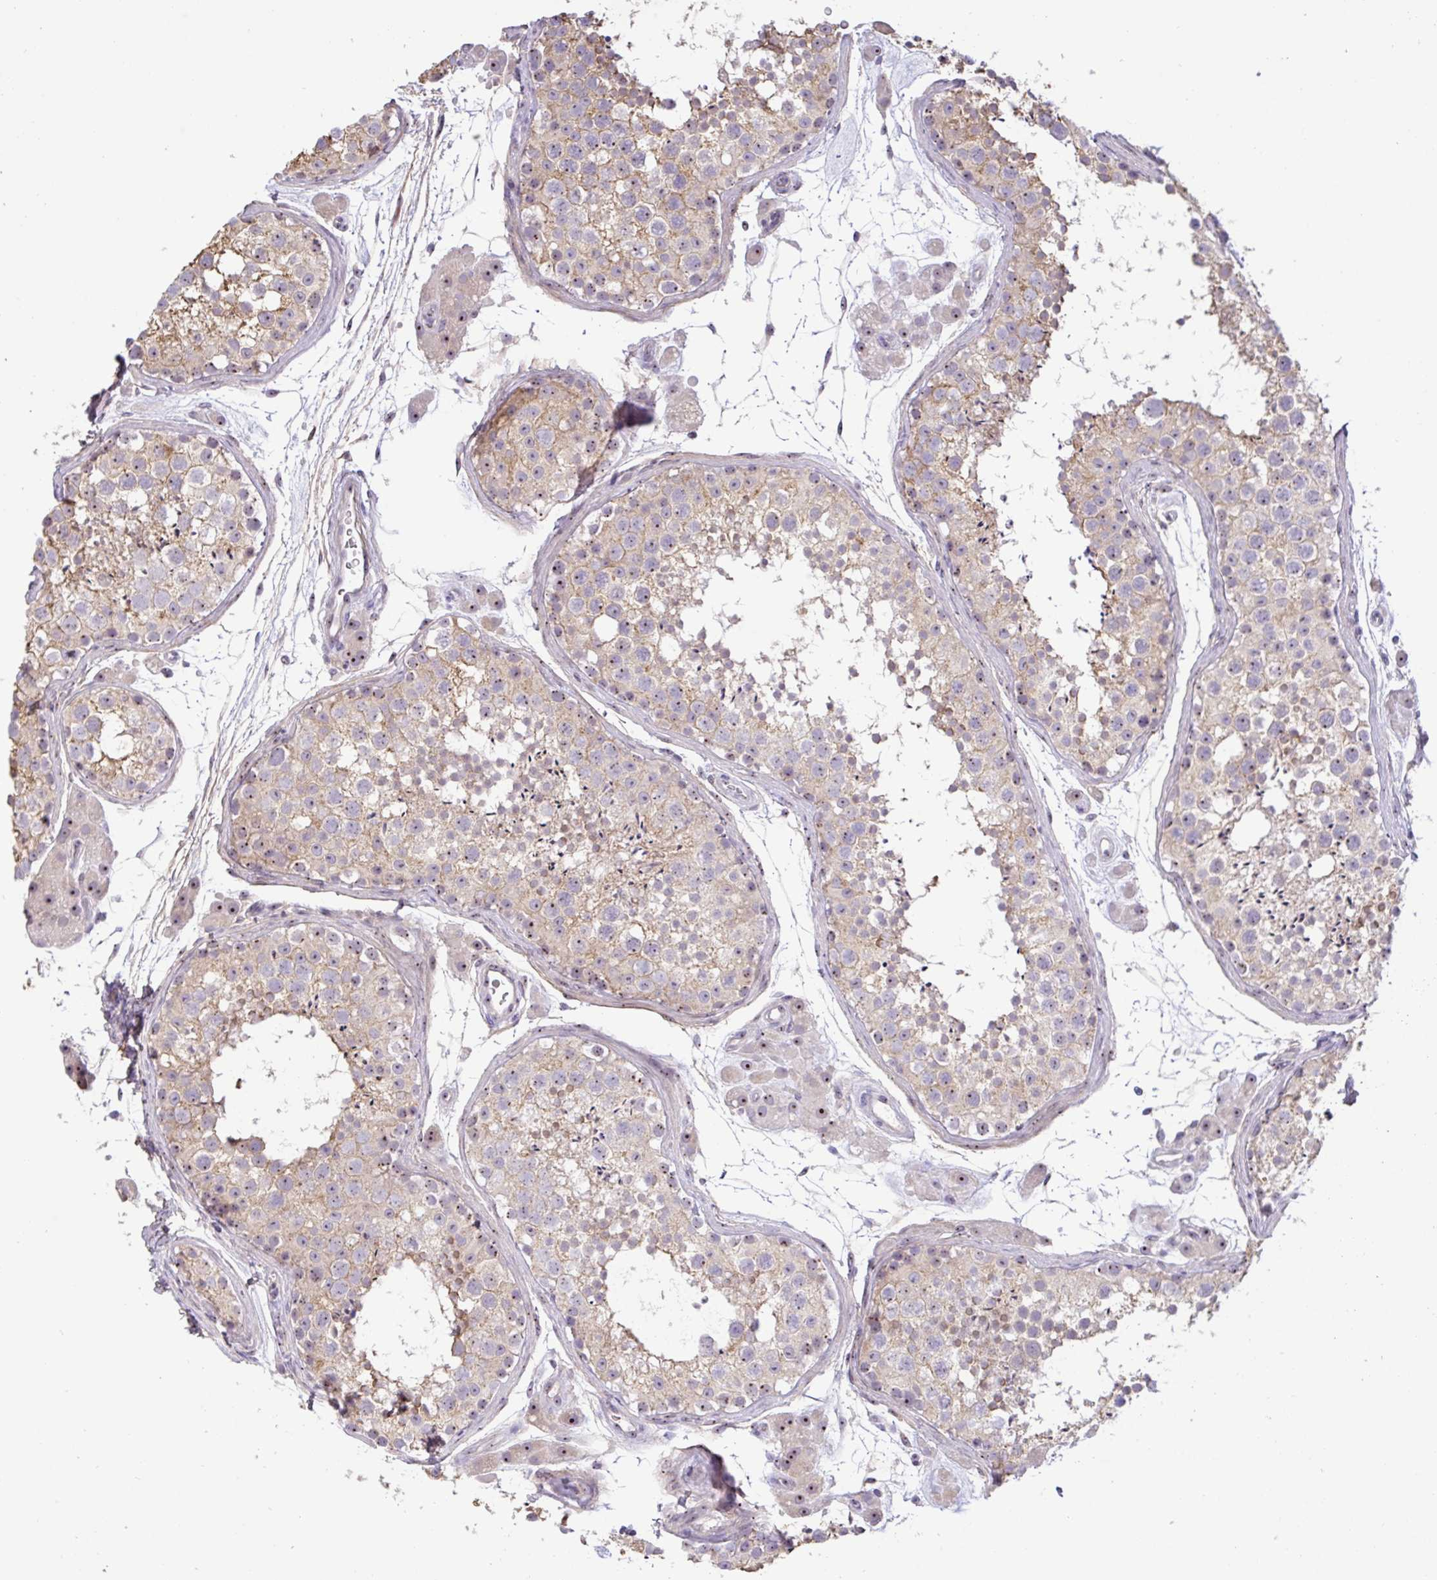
{"staining": {"intensity": "moderate", "quantity": ">75%", "location": "cytoplasmic/membranous,nuclear"}, "tissue": "testis", "cell_type": "Cells in seminiferous ducts", "image_type": "normal", "snomed": [{"axis": "morphology", "description": "Normal tissue, NOS"}, {"axis": "topography", "description": "Testis"}], "caption": "An image of testis stained for a protein demonstrates moderate cytoplasmic/membranous,nuclear brown staining in cells in seminiferous ducts.", "gene": "MXRA8", "patient": {"sex": "male", "age": 41}}